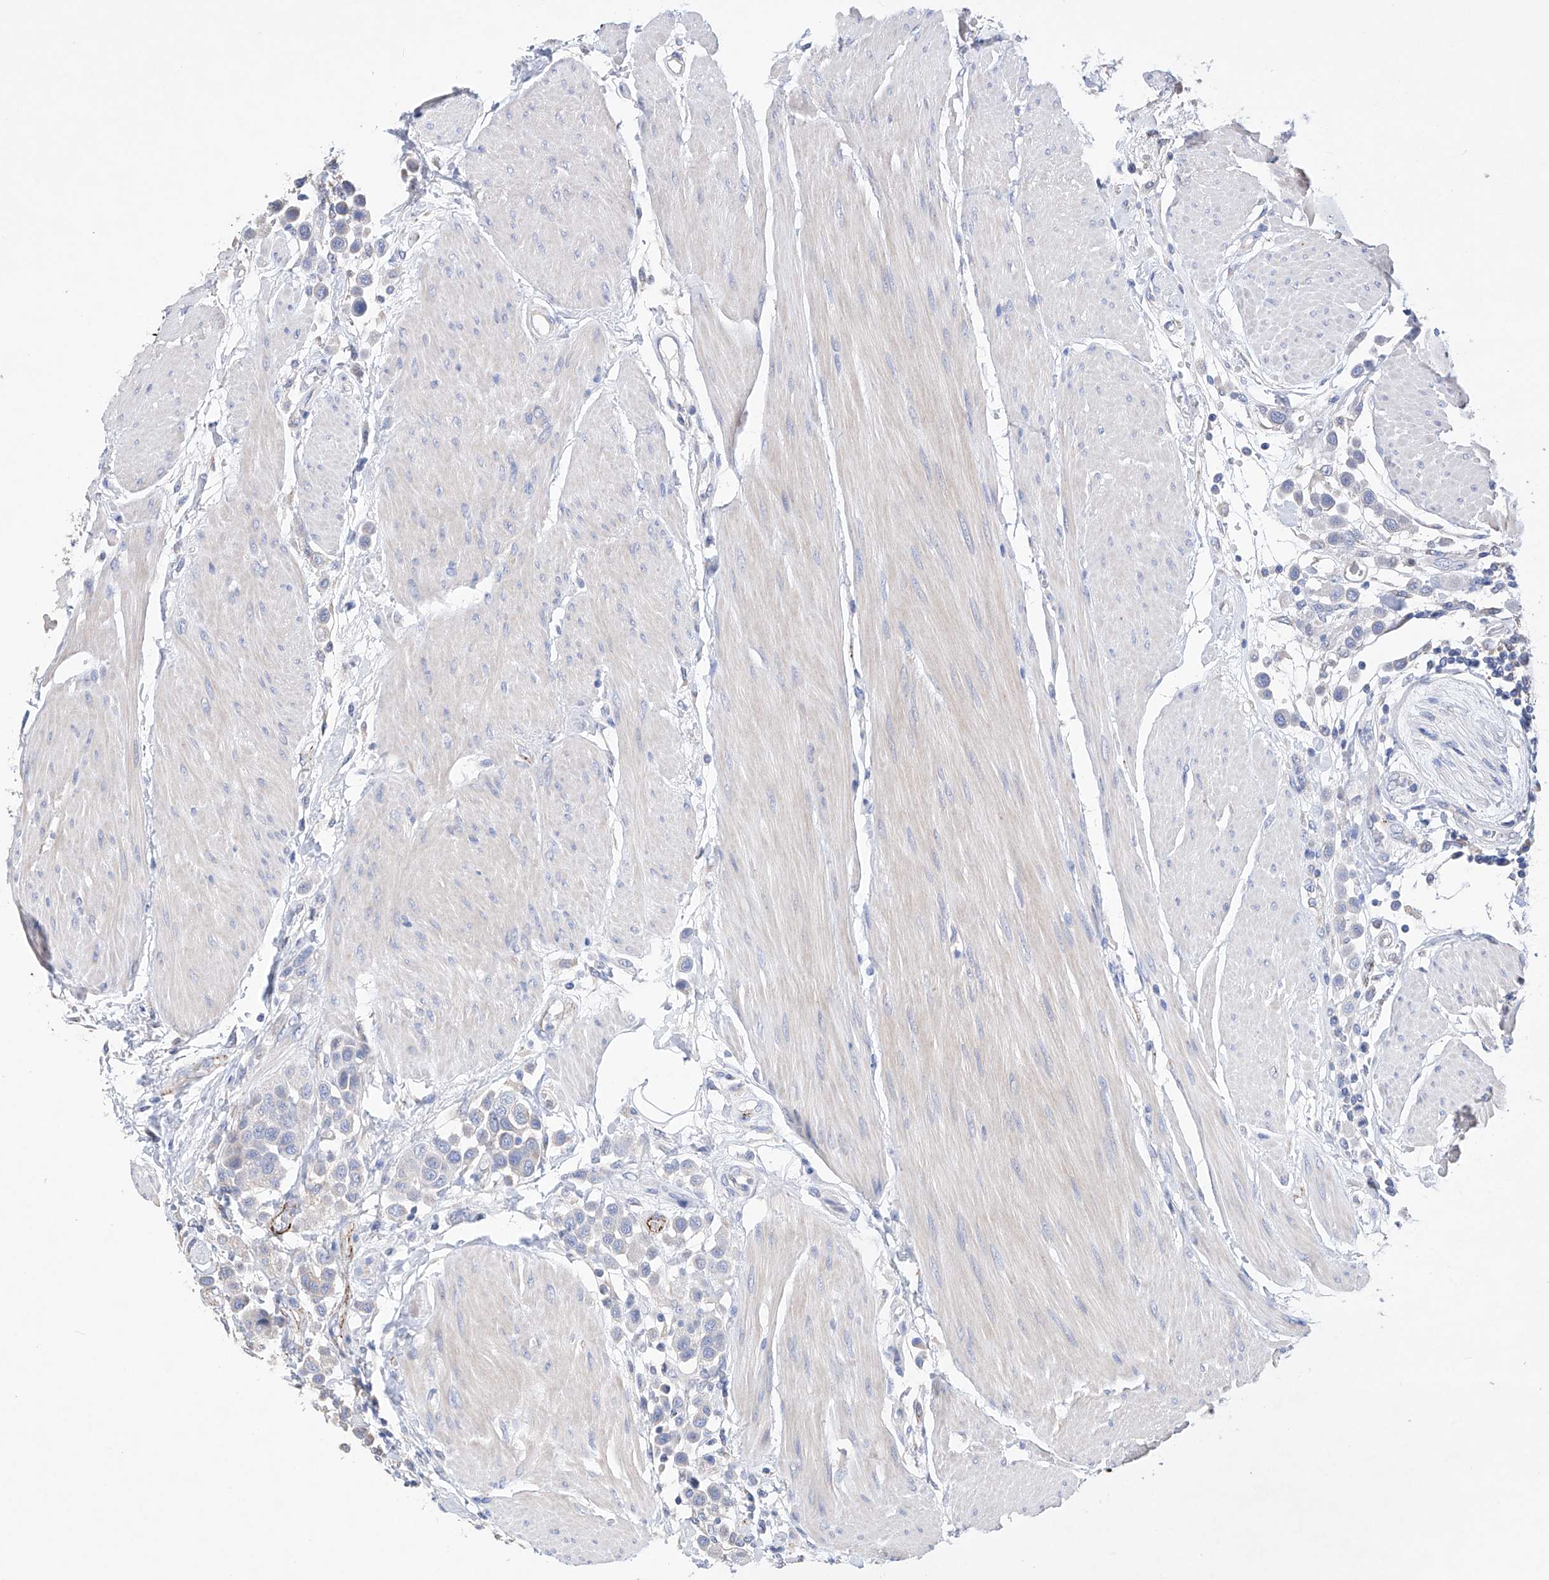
{"staining": {"intensity": "negative", "quantity": "none", "location": "none"}, "tissue": "urothelial cancer", "cell_type": "Tumor cells", "image_type": "cancer", "snomed": [{"axis": "morphology", "description": "Urothelial carcinoma, High grade"}, {"axis": "topography", "description": "Urinary bladder"}], "caption": "There is no significant staining in tumor cells of high-grade urothelial carcinoma. (DAB immunohistochemistry, high magnification).", "gene": "AFG1L", "patient": {"sex": "male", "age": 50}}